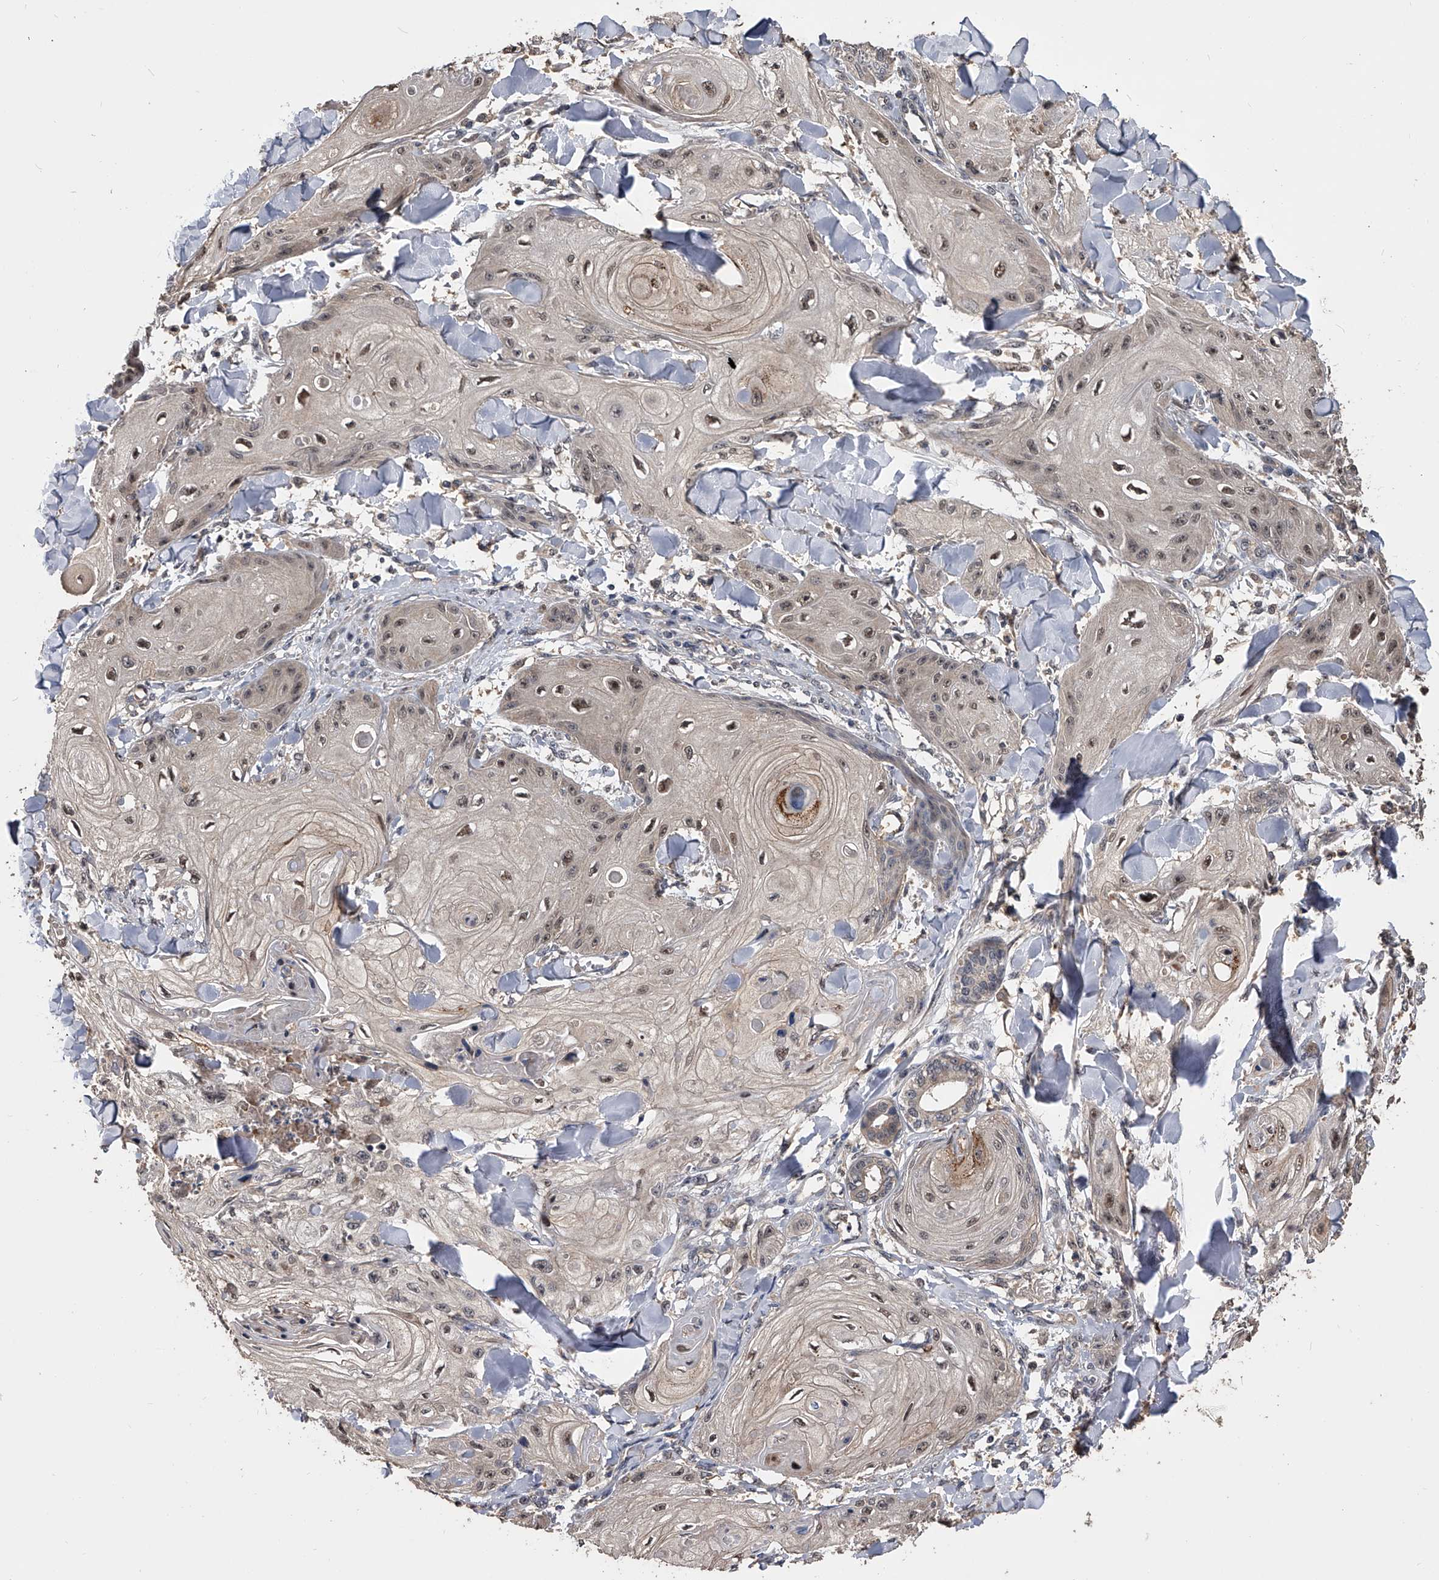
{"staining": {"intensity": "weak", "quantity": "25%-75%", "location": "nuclear"}, "tissue": "skin cancer", "cell_type": "Tumor cells", "image_type": "cancer", "snomed": [{"axis": "morphology", "description": "Squamous cell carcinoma, NOS"}, {"axis": "topography", "description": "Skin"}], "caption": "IHC photomicrograph of skin cancer stained for a protein (brown), which exhibits low levels of weak nuclear staining in approximately 25%-75% of tumor cells.", "gene": "EFCAB7", "patient": {"sex": "male", "age": 74}}